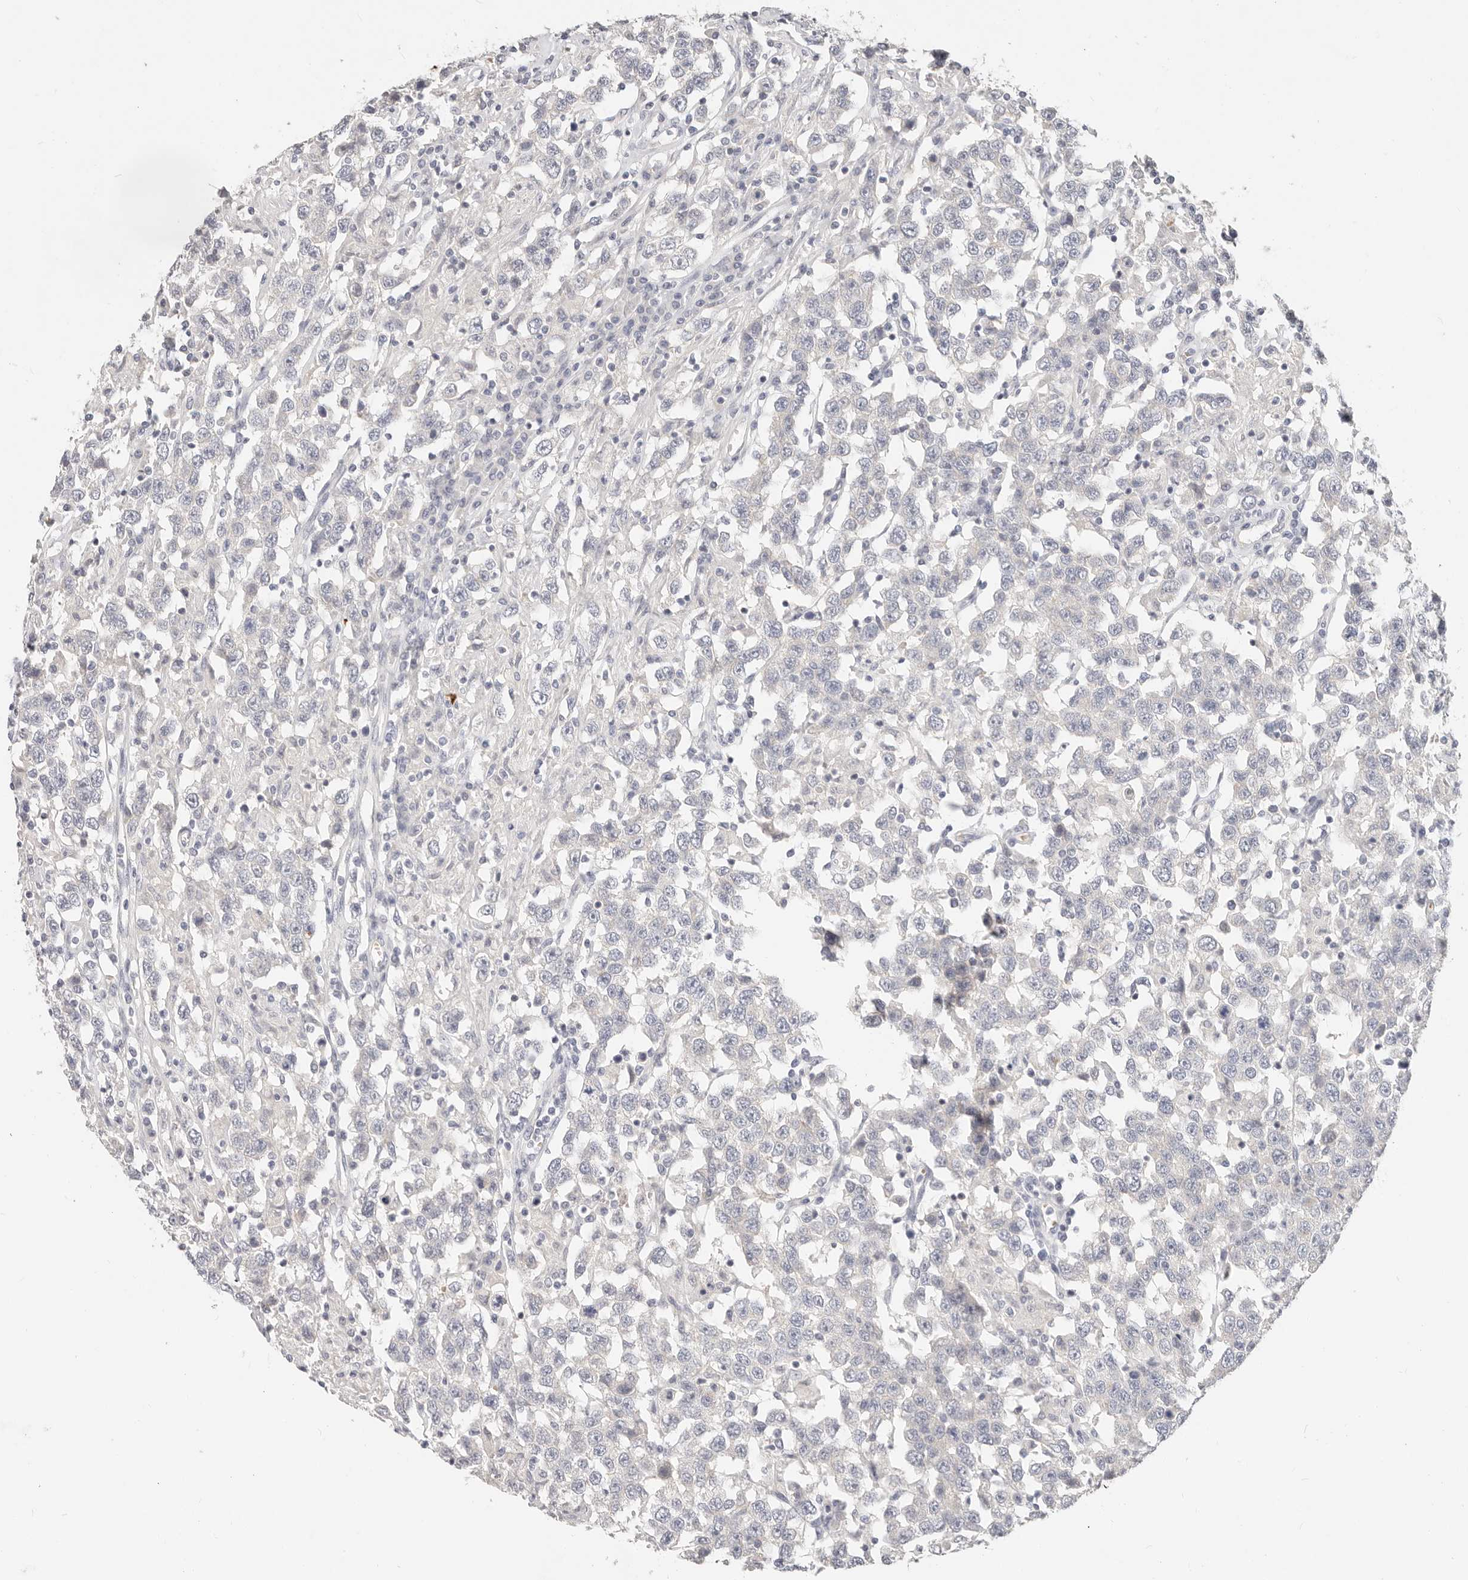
{"staining": {"intensity": "negative", "quantity": "none", "location": "none"}, "tissue": "testis cancer", "cell_type": "Tumor cells", "image_type": "cancer", "snomed": [{"axis": "morphology", "description": "Seminoma, NOS"}, {"axis": "topography", "description": "Testis"}], "caption": "This is a micrograph of immunohistochemistry (IHC) staining of testis seminoma, which shows no positivity in tumor cells. Nuclei are stained in blue.", "gene": "TMEM63B", "patient": {"sex": "male", "age": 41}}